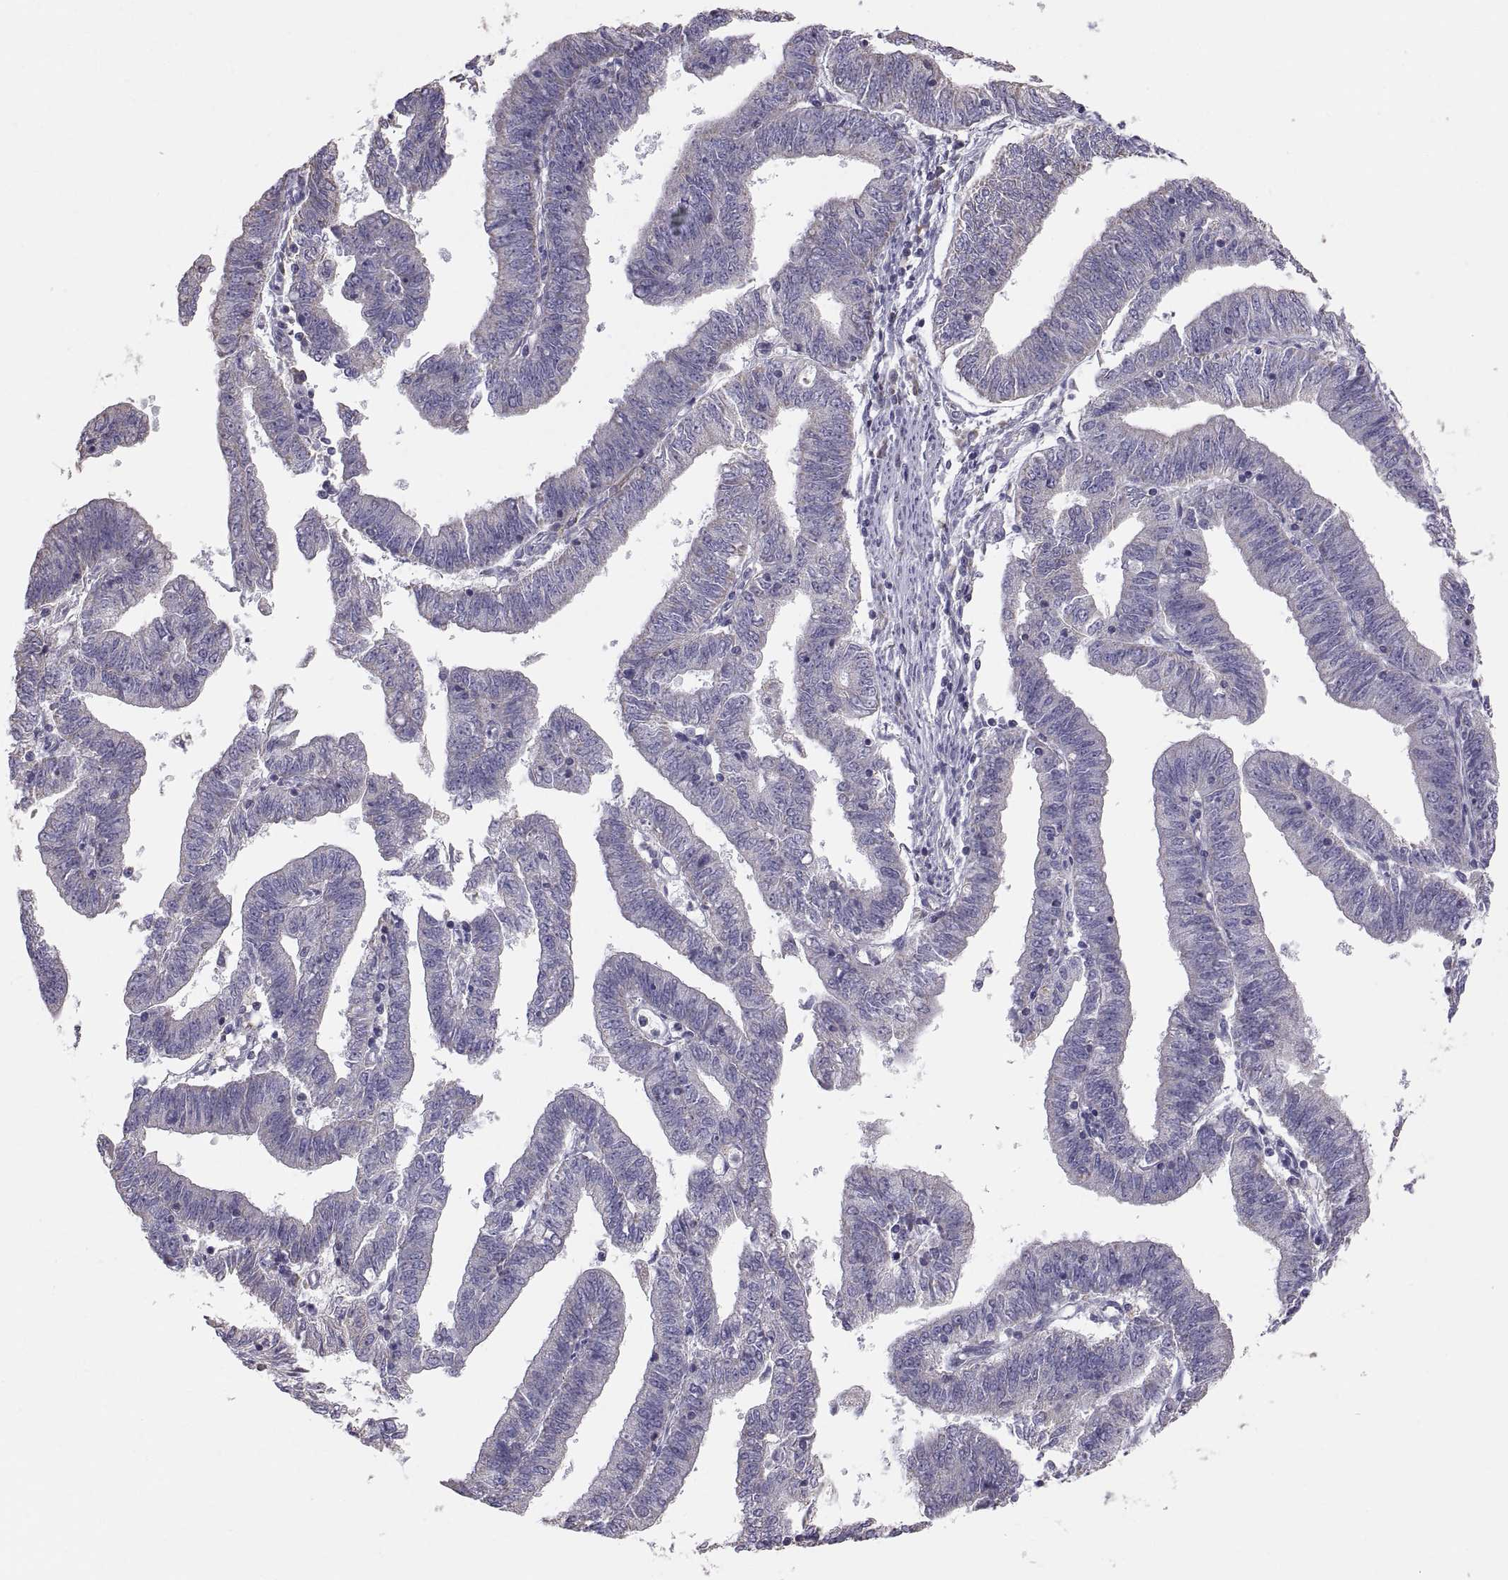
{"staining": {"intensity": "negative", "quantity": "none", "location": "none"}, "tissue": "endometrial cancer", "cell_type": "Tumor cells", "image_type": "cancer", "snomed": [{"axis": "morphology", "description": "Adenocarcinoma, NOS"}, {"axis": "topography", "description": "Endometrium"}], "caption": "Tumor cells show no significant protein staining in endometrial adenocarcinoma. (DAB (3,3'-diaminobenzidine) IHC with hematoxylin counter stain).", "gene": "TNNC1", "patient": {"sex": "female", "age": 82}}